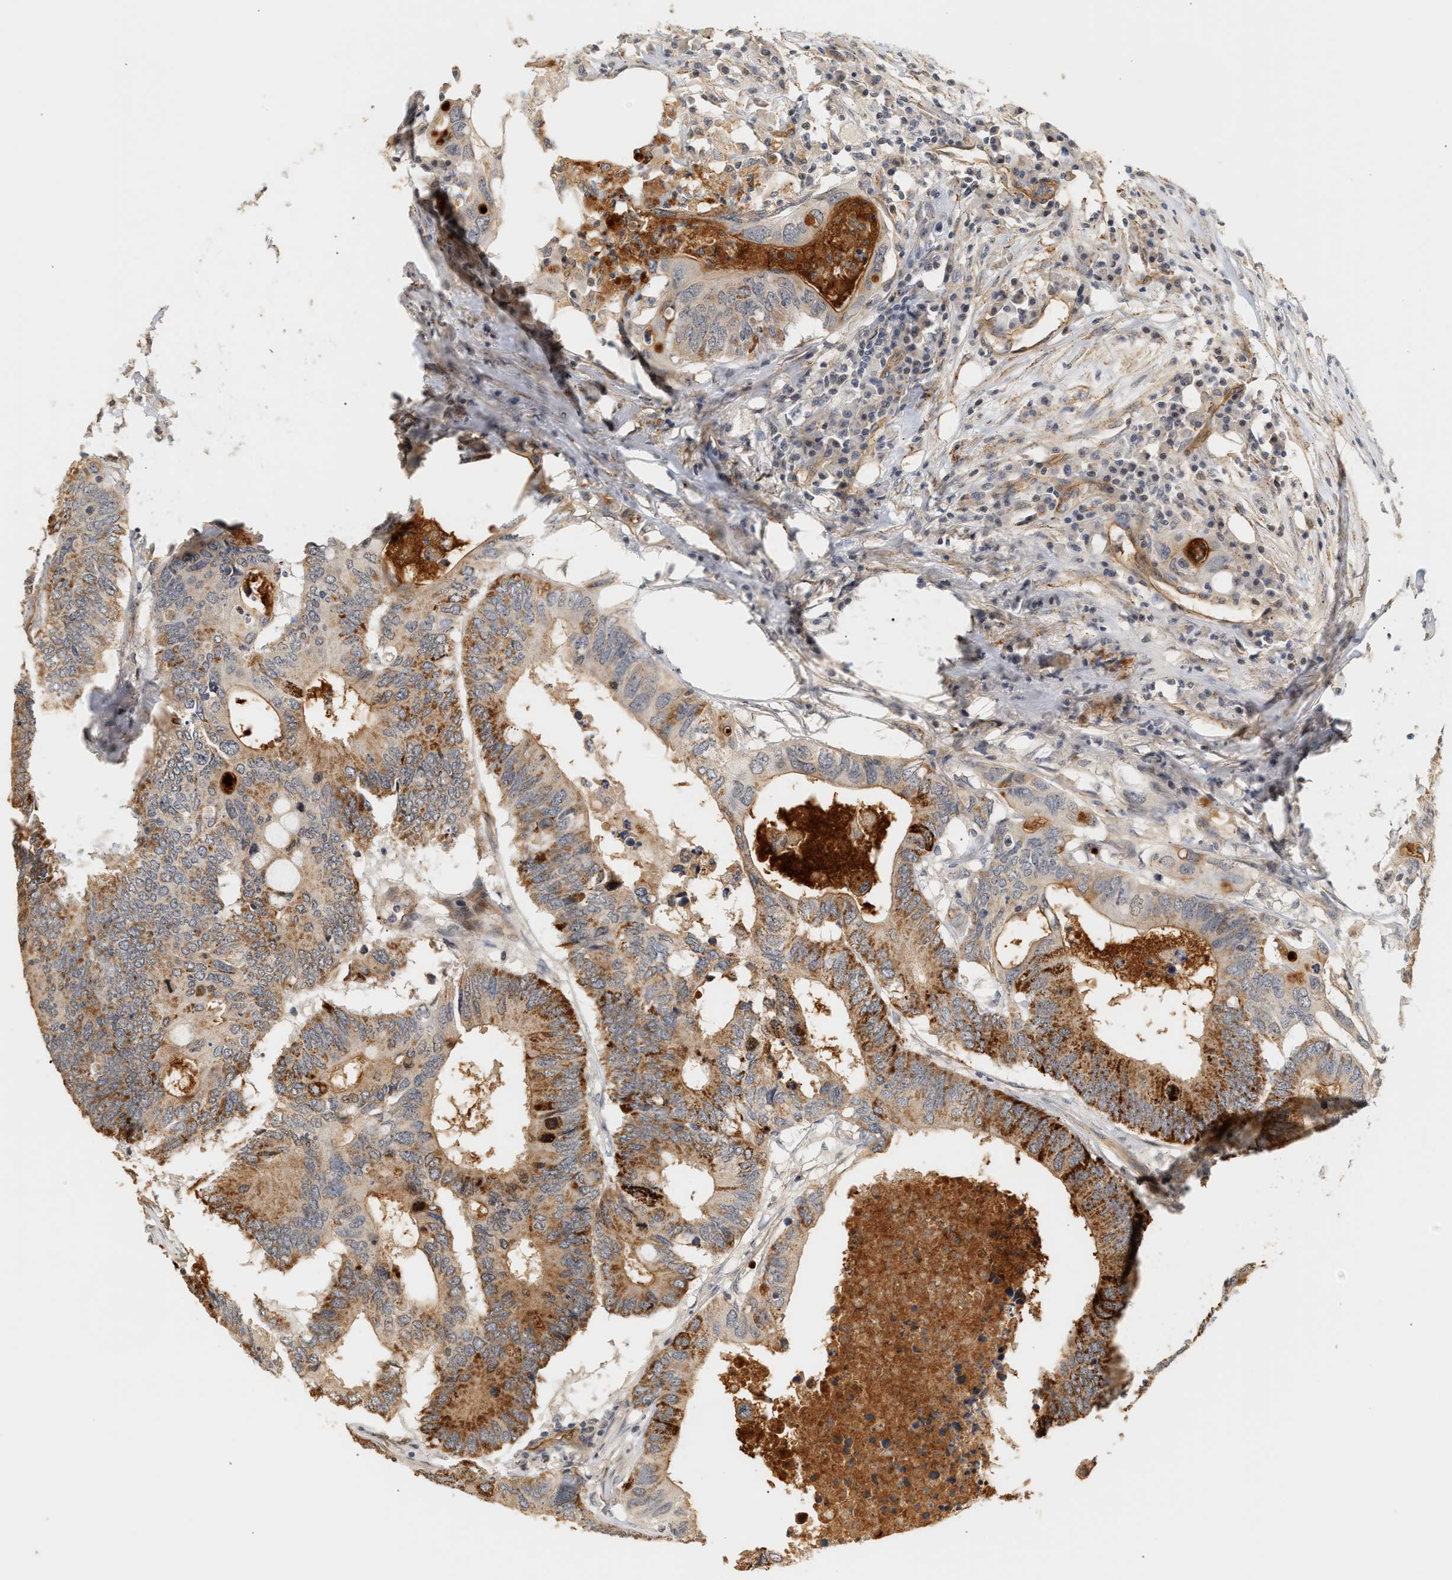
{"staining": {"intensity": "moderate", "quantity": "<25%", "location": "cytoplasmic/membranous"}, "tissue": "colorectal cancer", "cell_type": "Tumor cells", "image_type": "cancer", "snomed": [{"axis": "morphology", "description": "Adenocarcinoma, NOS"}, {"axis": "topography", "description": "Colon"}], "caption": "Immunohistochemistry (IHC) of human colorectal adenocarcinoma demonstrates low levels of moderate cytoplasmic/membranous staining in approximately <25% of tumor cells.", "gene": "PLXND1", "patient": {"sex": "male", "age": 71}}